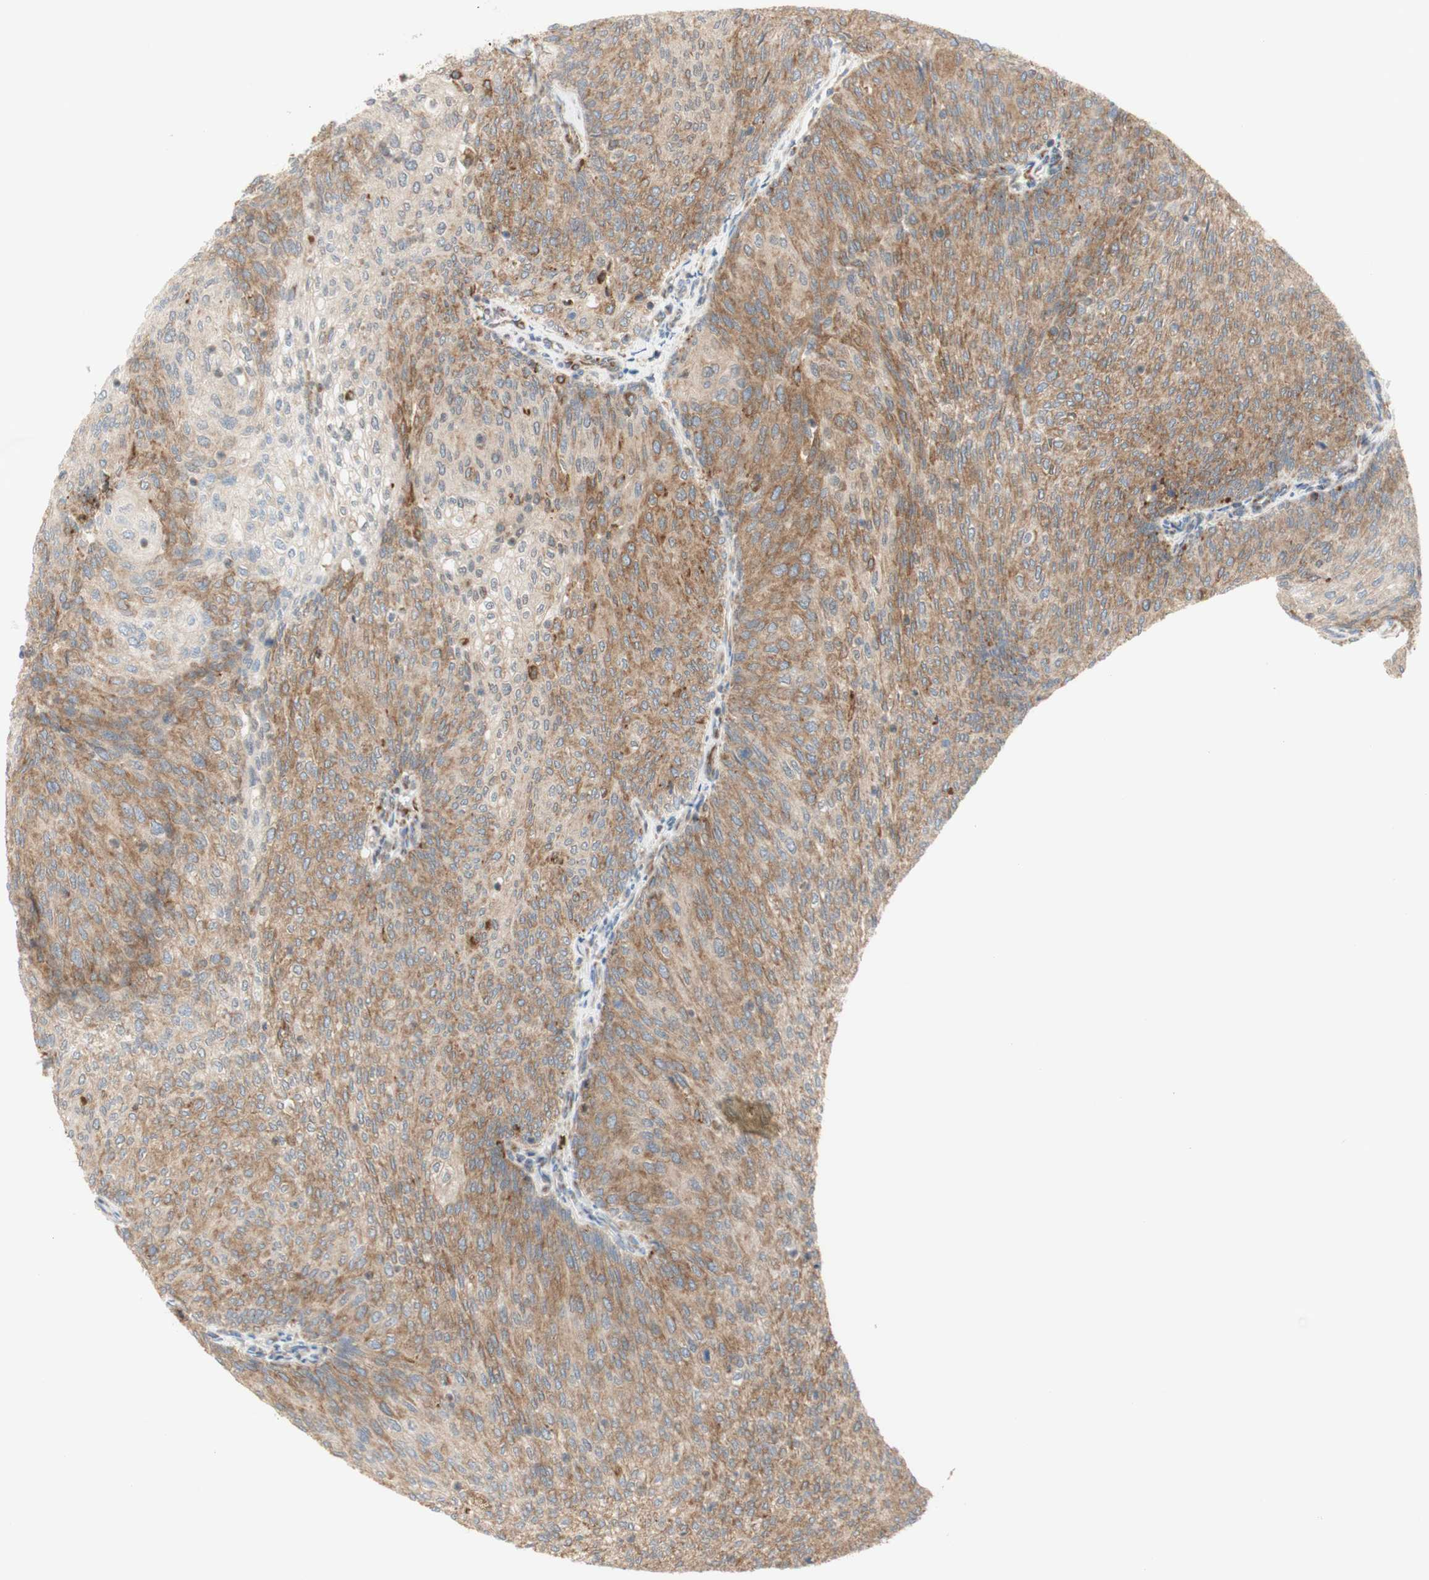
{"staining": {"intensity": "moderate", "quantity": ">75%", "location": "cytoplasmic/membranous"}, "tissue": "urothelial cancer", "cell_type": "Tumor cells", "image_type": "cancer", "snomed": [{"axis": "morphology", "description": "Urothelial carcinoma, Low grade"}, {"axis": "topography", "description": "Urinary bladder"}], "caption": "High-magnification brightfield microscopy of urothelial carcinoma (low-grade) stained with DAB (brown) and counterstained with hematoxylin (blue). tumor cells exhibit moderate cytoplasmic/membranous staining is seen in approximately>75% of cells. (DAB (3,3'-diaminobenzidine) IHC with brightfield microscopy, high magnification).", "gene": "MANF", "patient": {"sex": "female", "age": 79}}